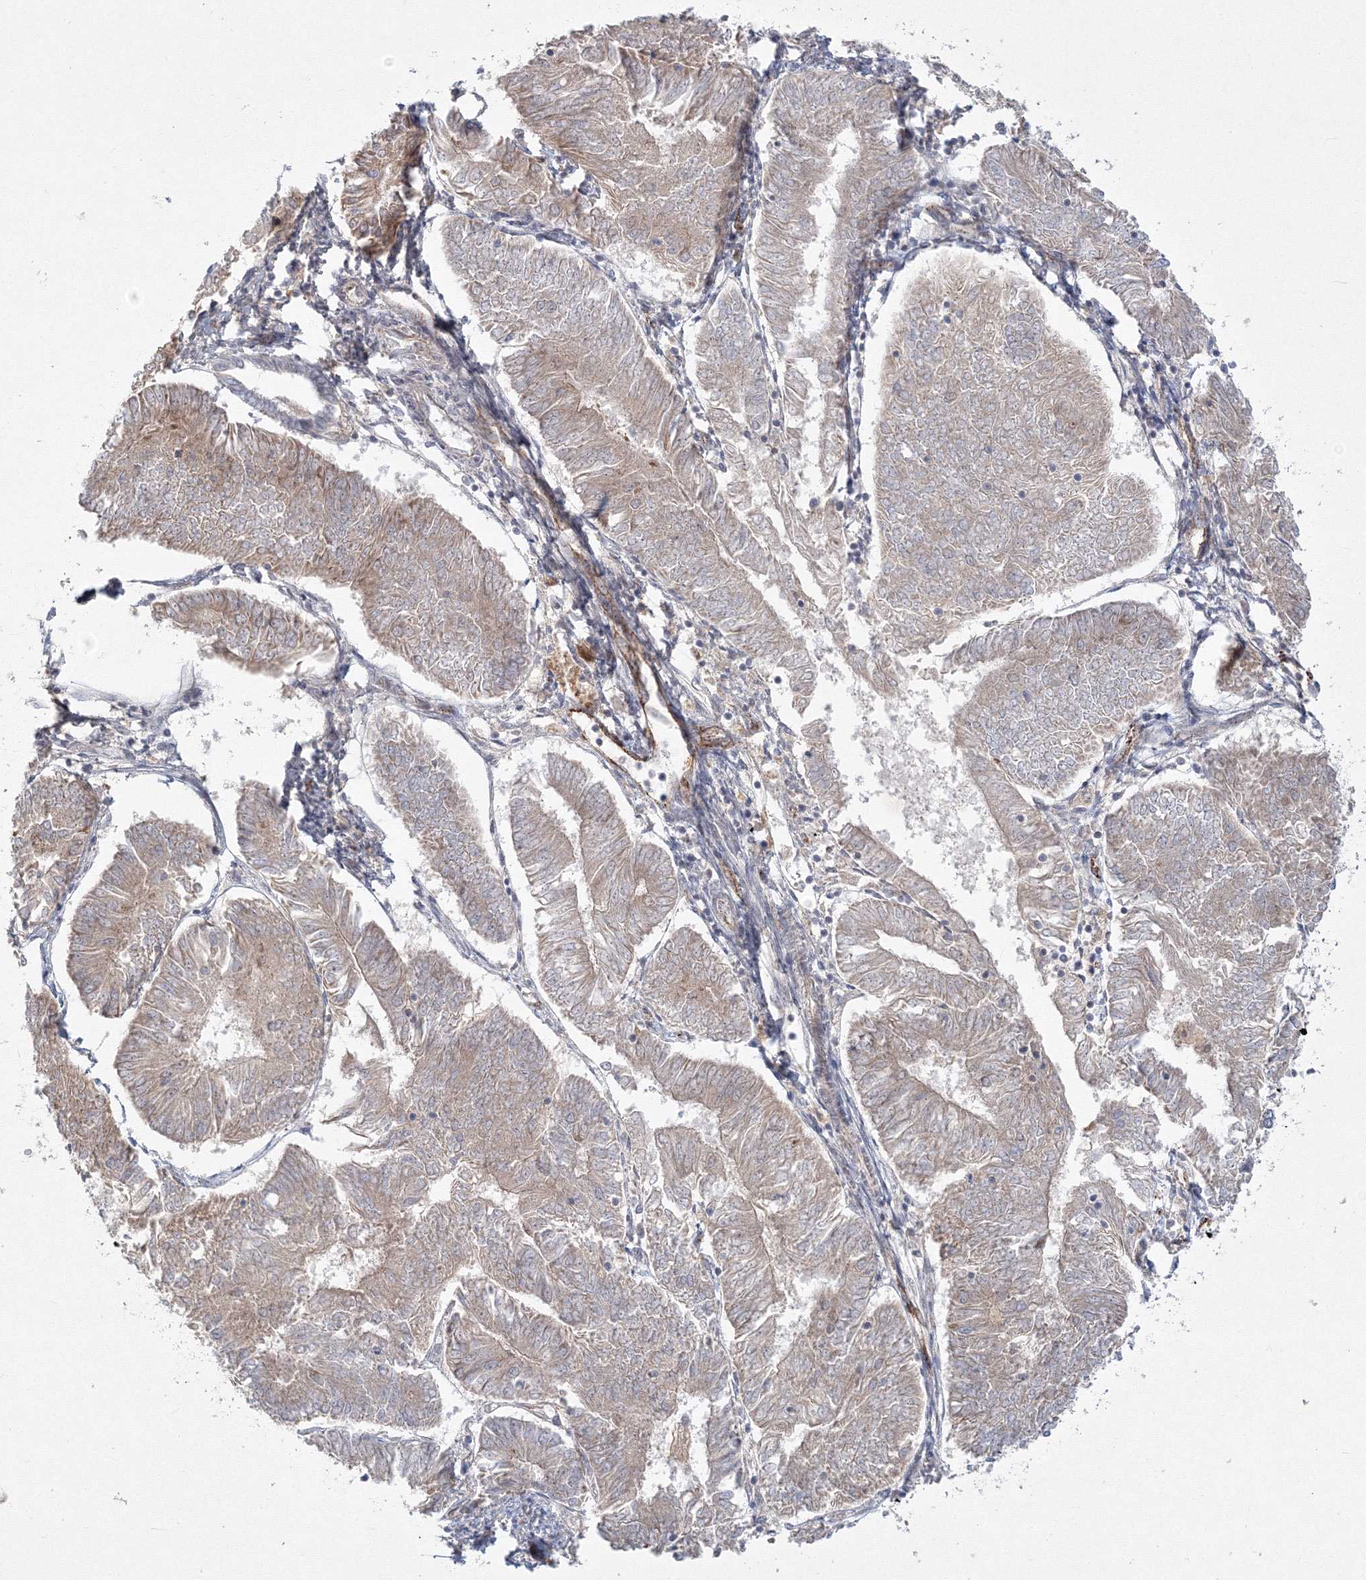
{"staining": {"intensity": "weak", "quantity": "25%-75%", "location": "cytoplasmic/membranous"}, "tissue": "endometrial cancer", "cell_type": "Tumor cells", "image_type": "cancer", "snomed": [{"axis": "morphology", "description": "Adenocarcinoma, NOS"}, {"axis": "topography", "description": "Endometrium"}], "caption": "Weak cytoplasmic/membranous positivity for a protein is seen in approximately 25%-75% of tumor cells of adenocarcinoma (endometrial) using IHC.", "gene": "WDR49", "patient": {"sex": "female", "age": 58}}